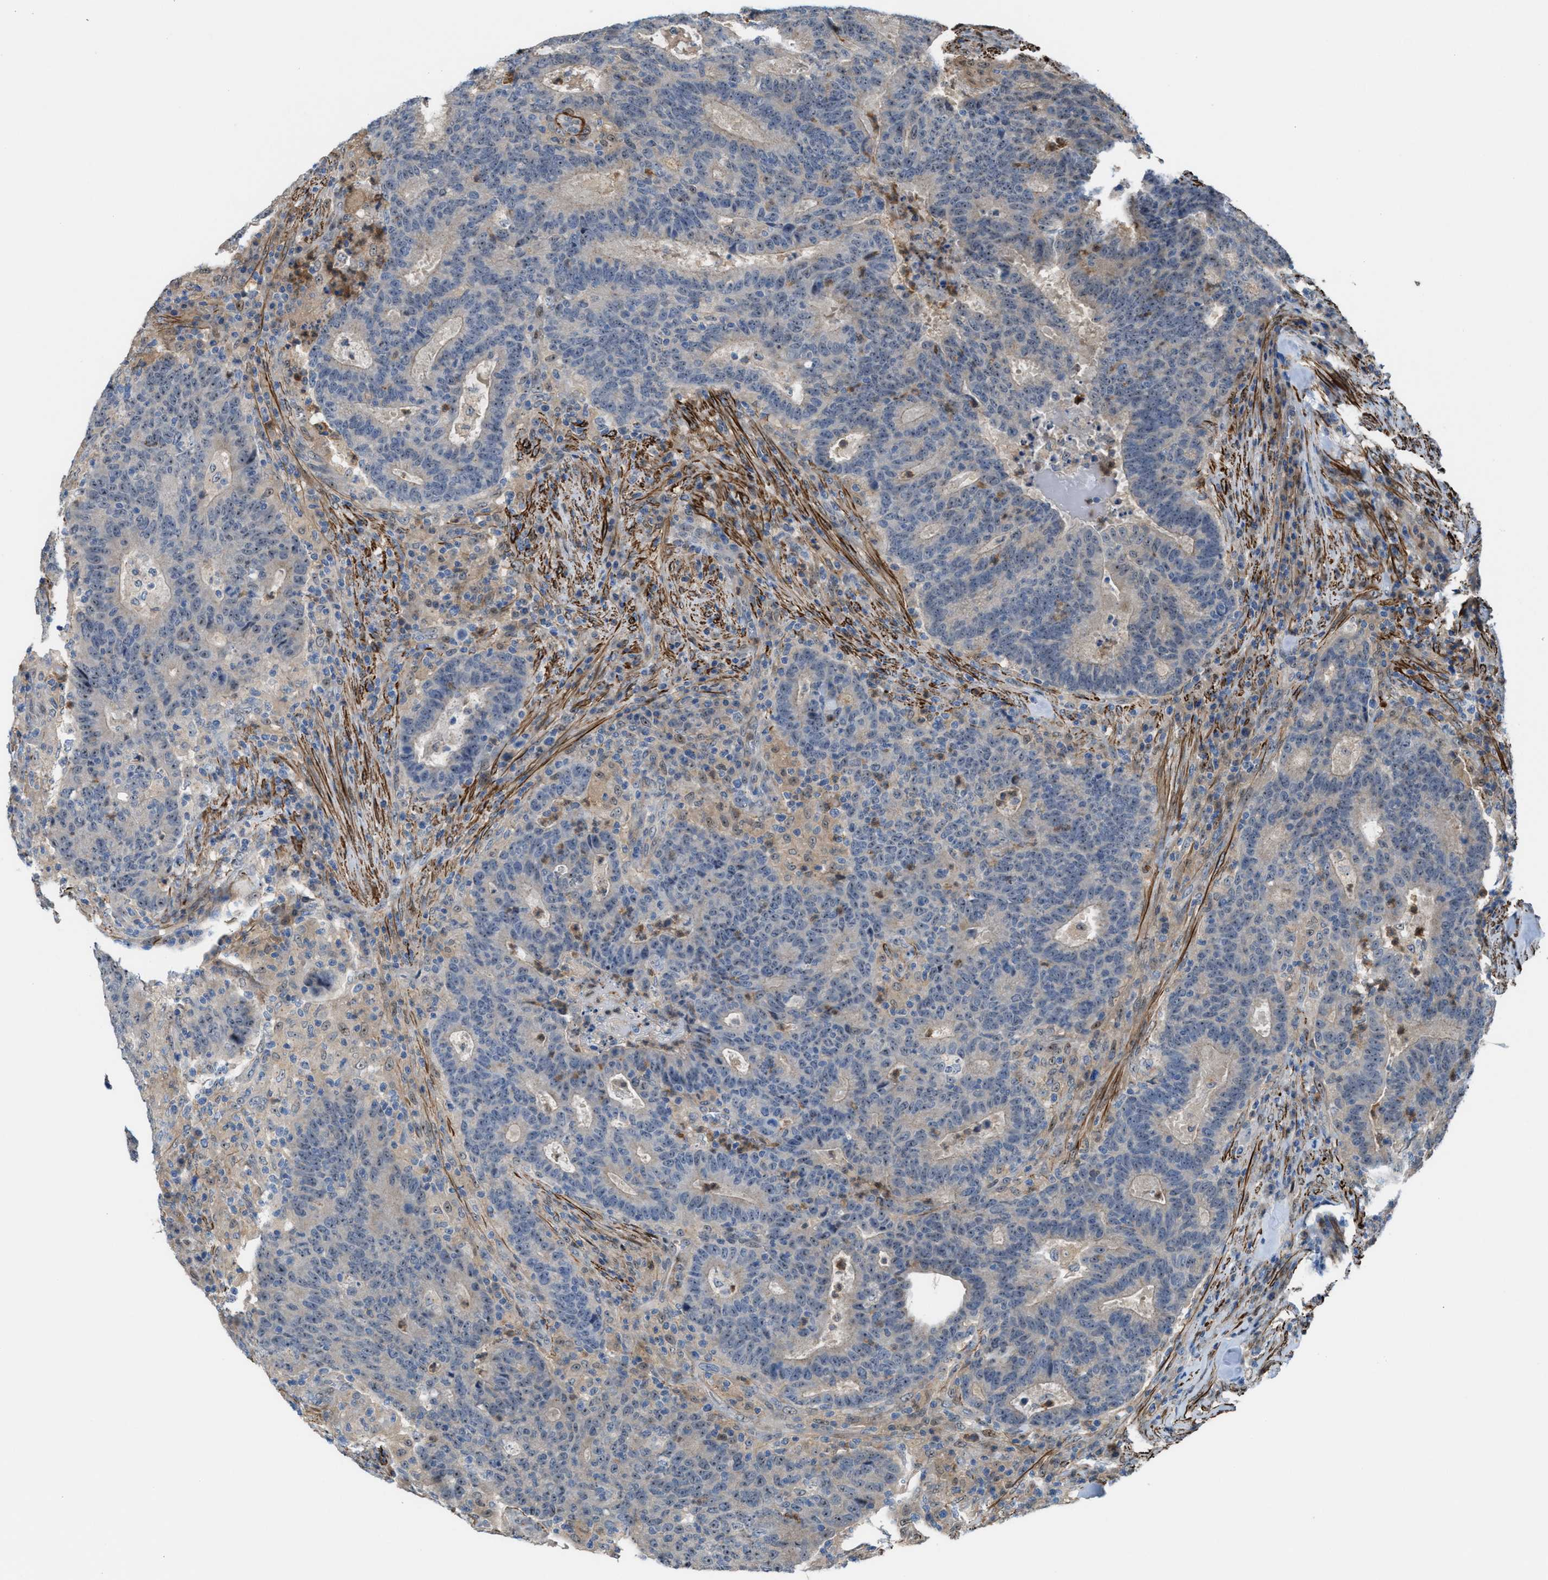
{"staining": {"intensity": "weak", "quantity": "25%-75%", "location": "nuclear"}, "tissue": "colorectal cancer", "cell_type": "Tumor cells", "image_type": "cancer", "snomed": [{"axis": "morphology", "description": "Adenocarcinoma, NOS"}, {"axis": "topography", "description": "Colon"}], "caption": "Colorectal cancer (adenocarcinoma) stained with DAB (3,3'-diaminobenzidine) immunohistochemistry (IHC) exhibits low levels of weak nuclear positivity in approximately 25%-75% of tumor cells. (brown staining indicates protein expression, while blue staining denotes nuclei).", "gene": "NQO2", "patient": {"sex": "female", "age": 75}}